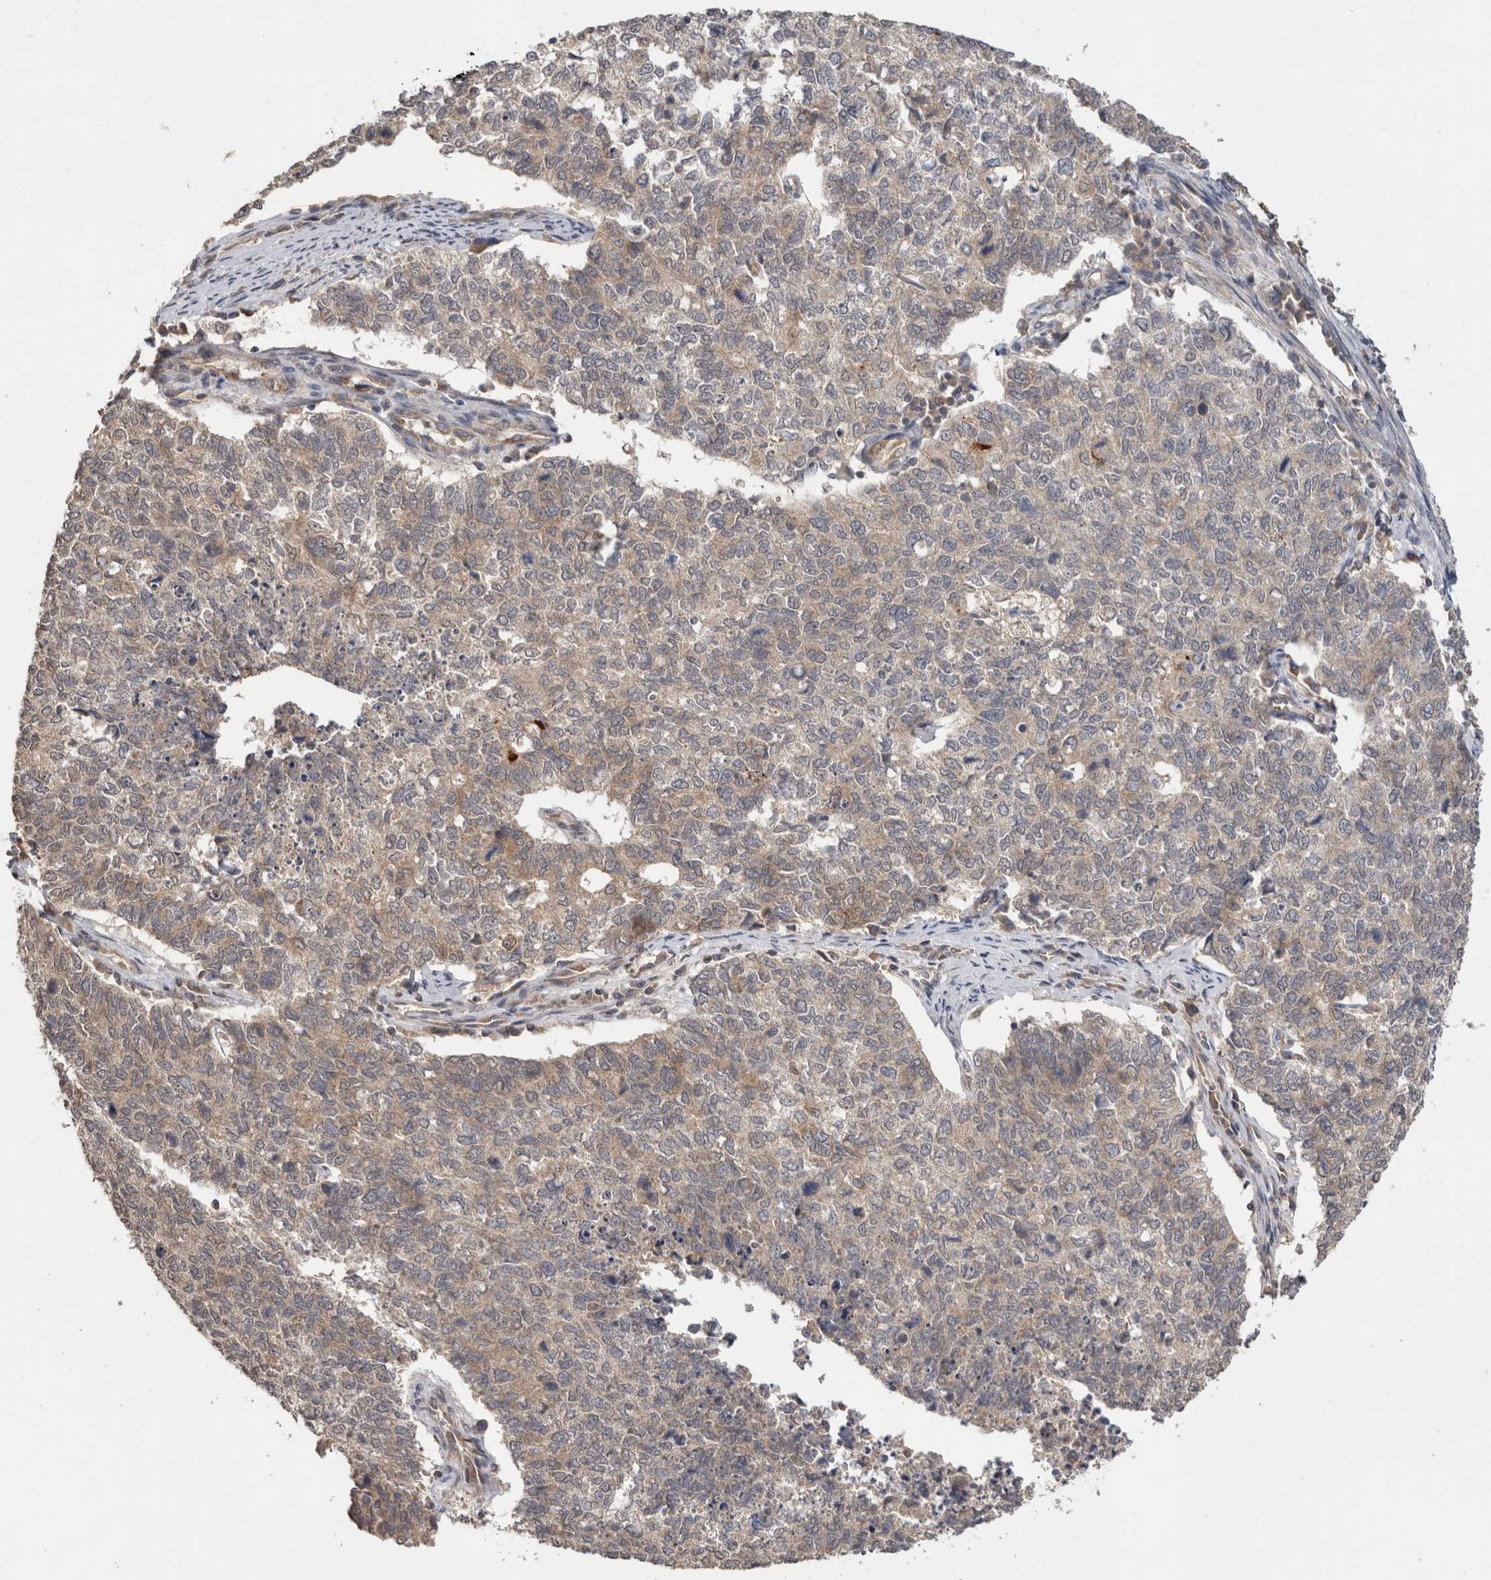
{"staining": {"intensity": "weak", "quantity": "<25%", "location": "cytoplasmic/membranous"}, "tissue": "cervical cancer", "cell_type": "Tumor cells", "image_type": "cancer", "snomed": [{"axis": "morphology", "description": "Squamous cell carcinoma, NOS"}, {"axis": "topography", "description": "Cervix"}], "caption": "DAB (3,3'-diaminobenzidine) immunohistochemical staining of human cervical cancer (squamous cell carcinoma) exhibits no significant positivity in tumor cells. (Brightfield microscopy of DAB (3,3'-diaminobenzidine) IHC at high magnification).", "gene": "HMOX2", "patient": {"sex": "female", "age": 63}}